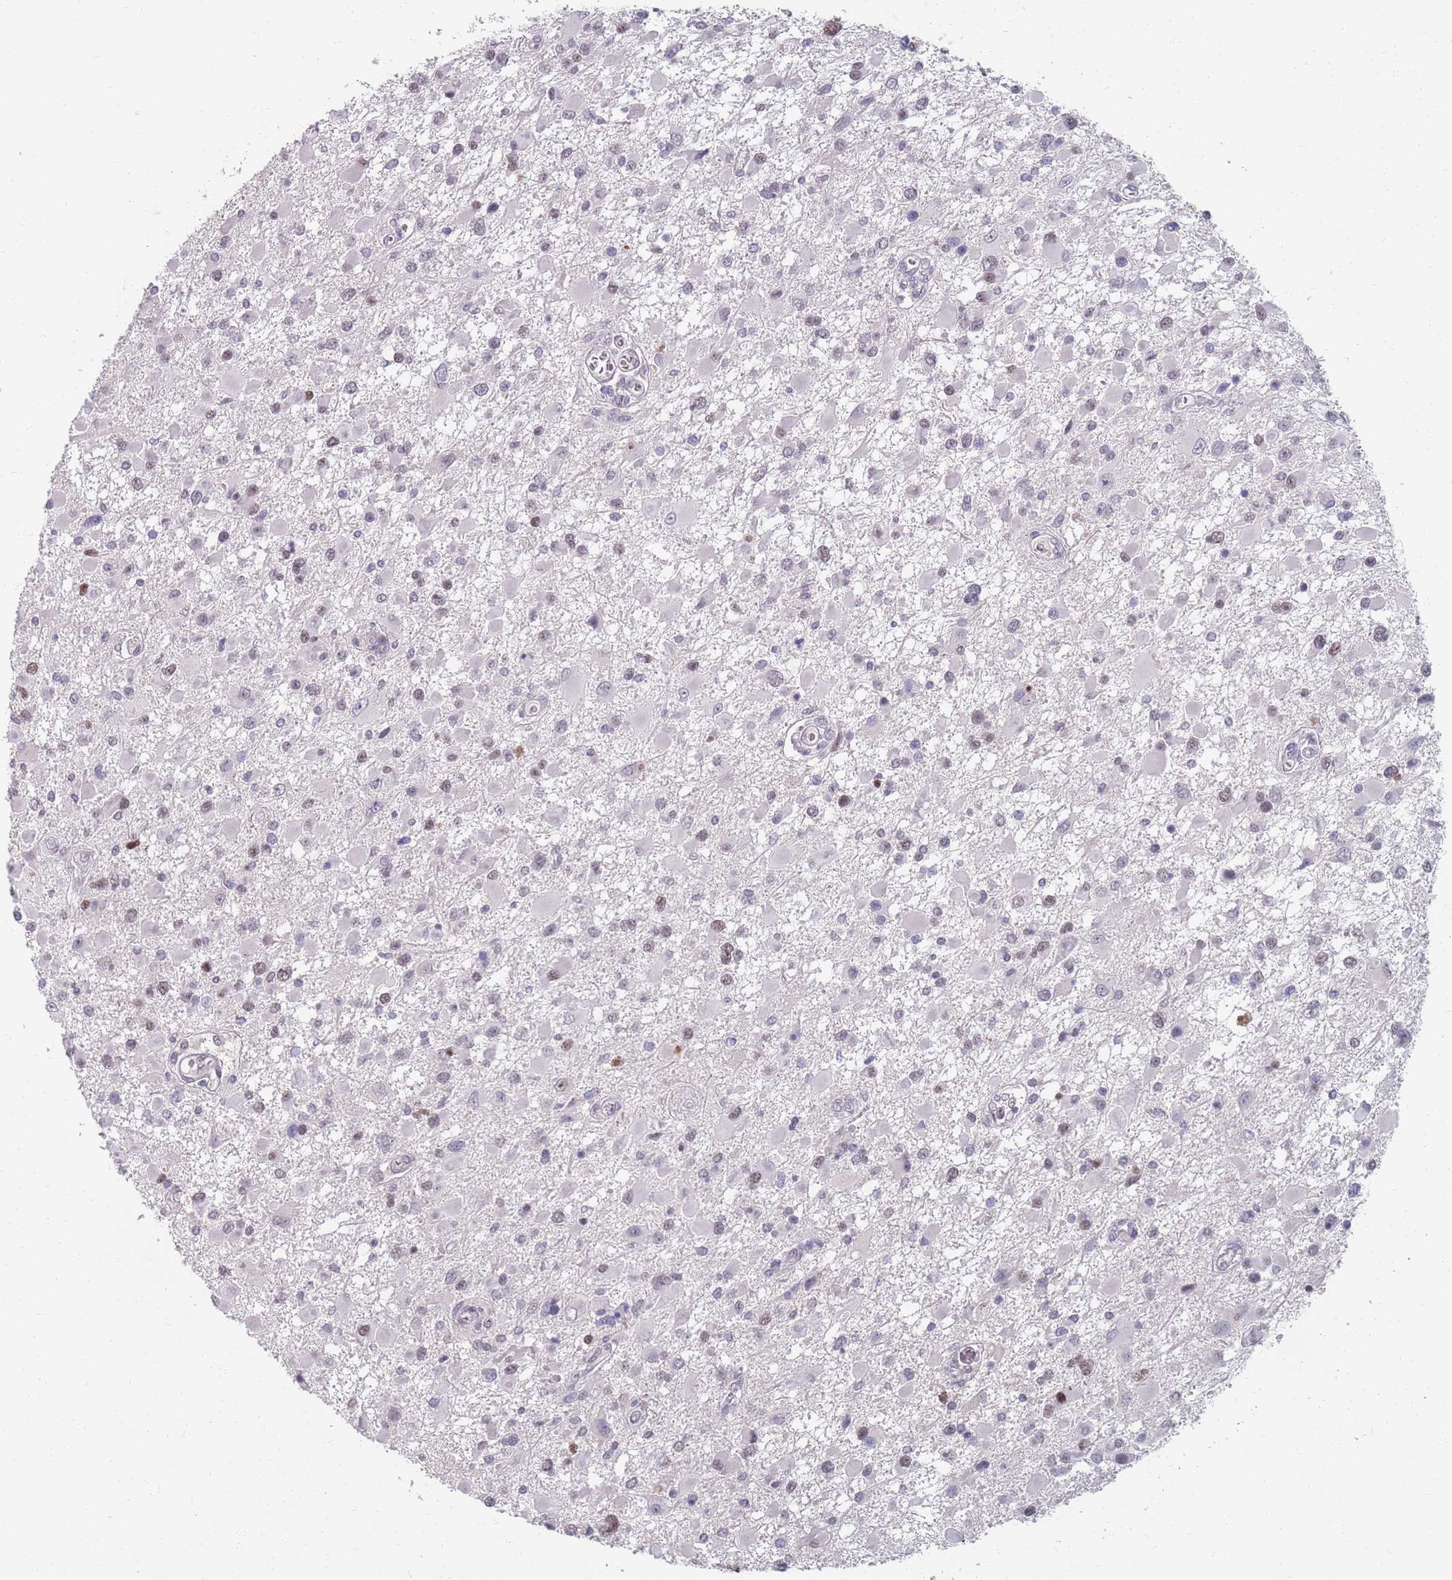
{"staining": {"intensity": "moderate", "quantity": "<25%", "location": "nuclear"}, "tissue": "glioma", "cell_type": "Tumor cells", "image_type": "cancer", "snomed": [{"axis": "morphology", "description": "Glioma, malignant, High grade"}, {"axis": "topography", "description": "Brain"}], "caption": "Malignant glioma (high-grade) stained with a protein marker demonstrates moderate staining in tumor cells.", "gene": "SAMD1", "patient": {"sex": "male", "age": 53}}